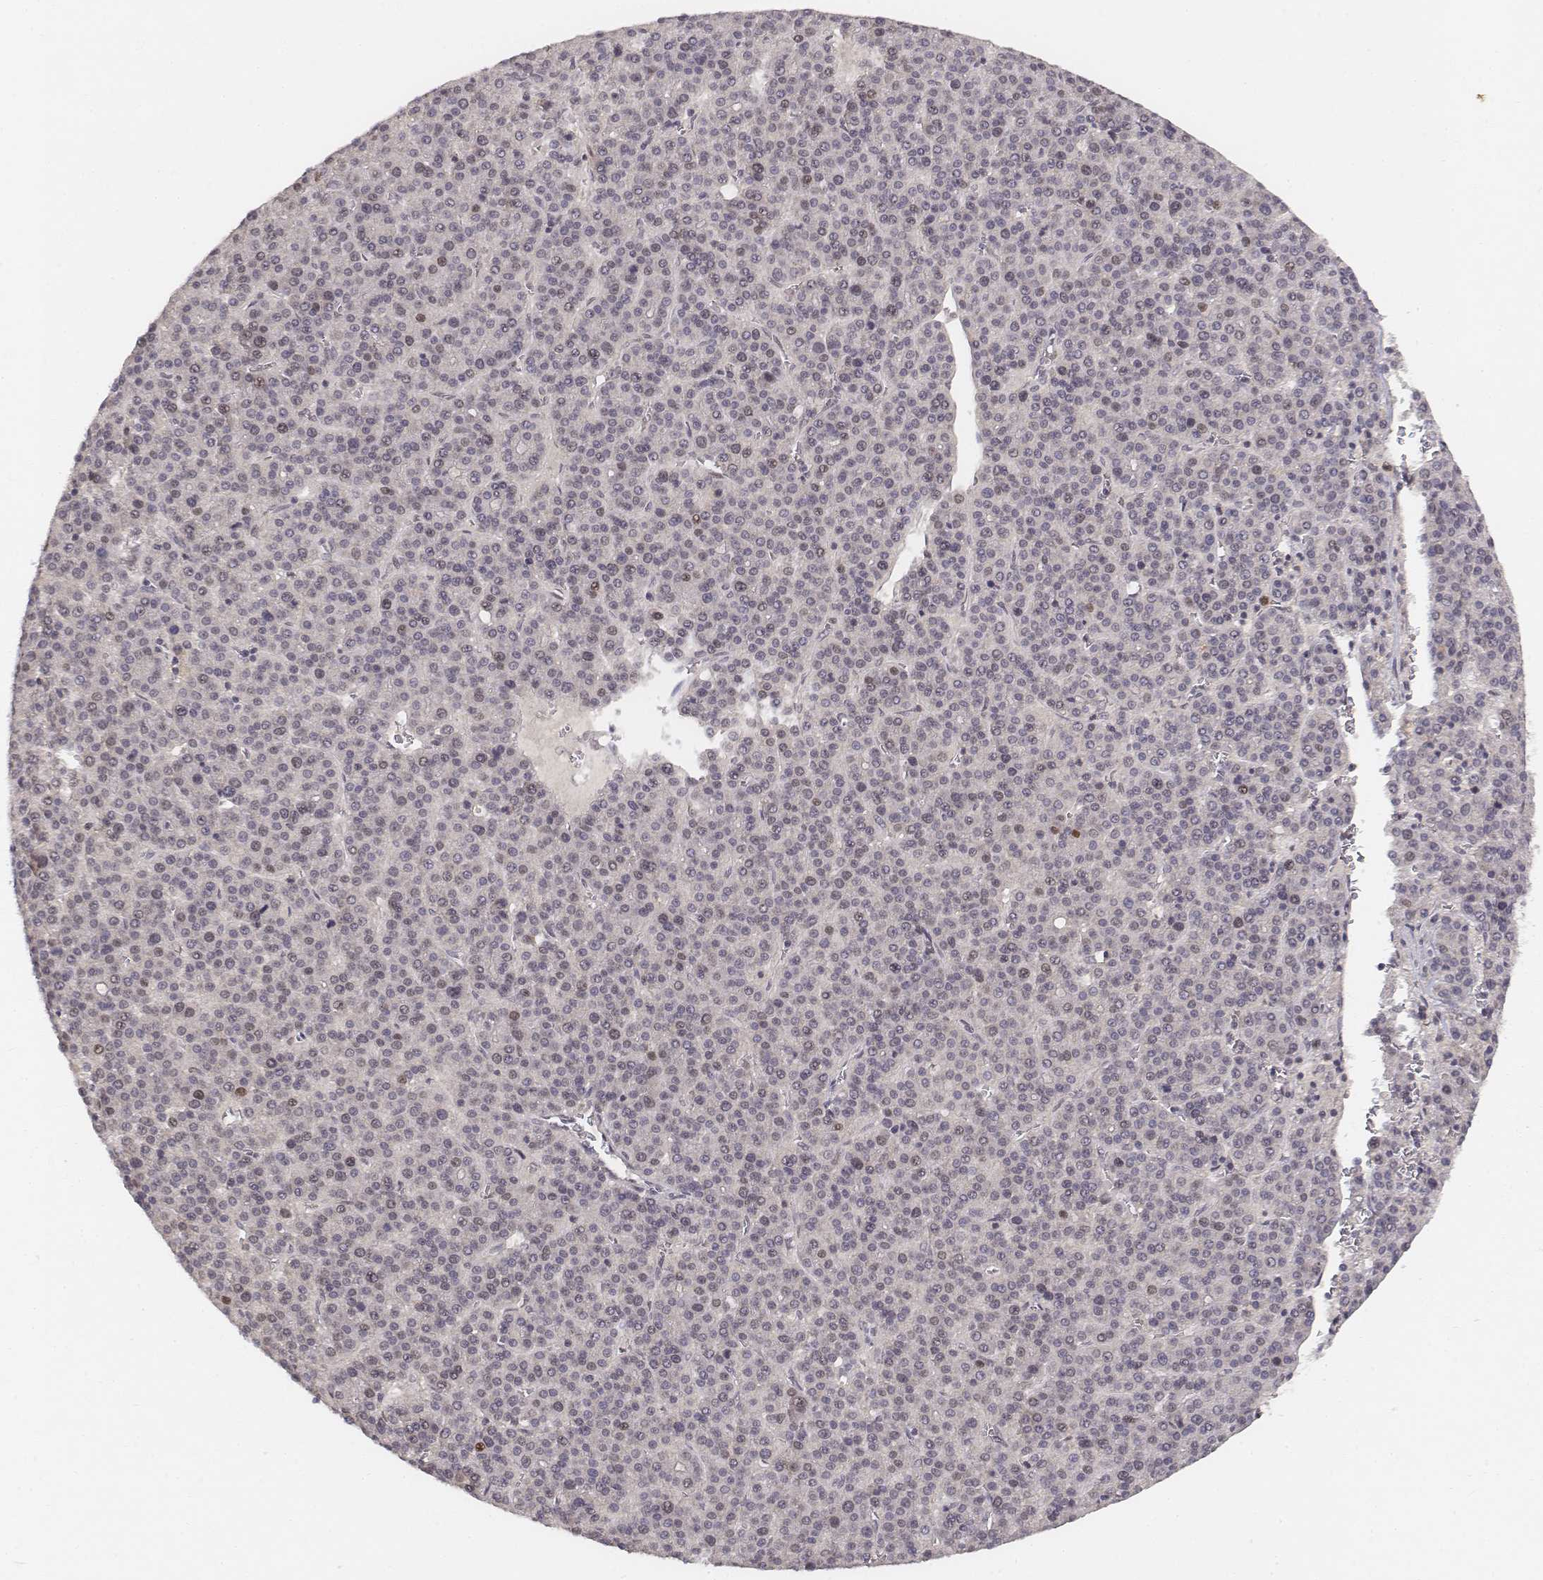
{"staining": {"intensity": "negative", "quantity": "none", "location": "none"}, "tissue": "liver cancer", "cell_type": "Tumor cells", "image_type": "cancer", "snomed": [{"axis": "morphology", "description": "Carcinoma, Hepatocellular, NOS"}, {"axis": "topography", "description": "Liver"}], "caption": "Hepatocellular carcinoma (liver) was stained to show a protein in brown. There is no significant expression in tumor cells. Nuclei are stained in blue.", "gene": "FANCD2", "patient": {"sex": "female", "age": 58}}